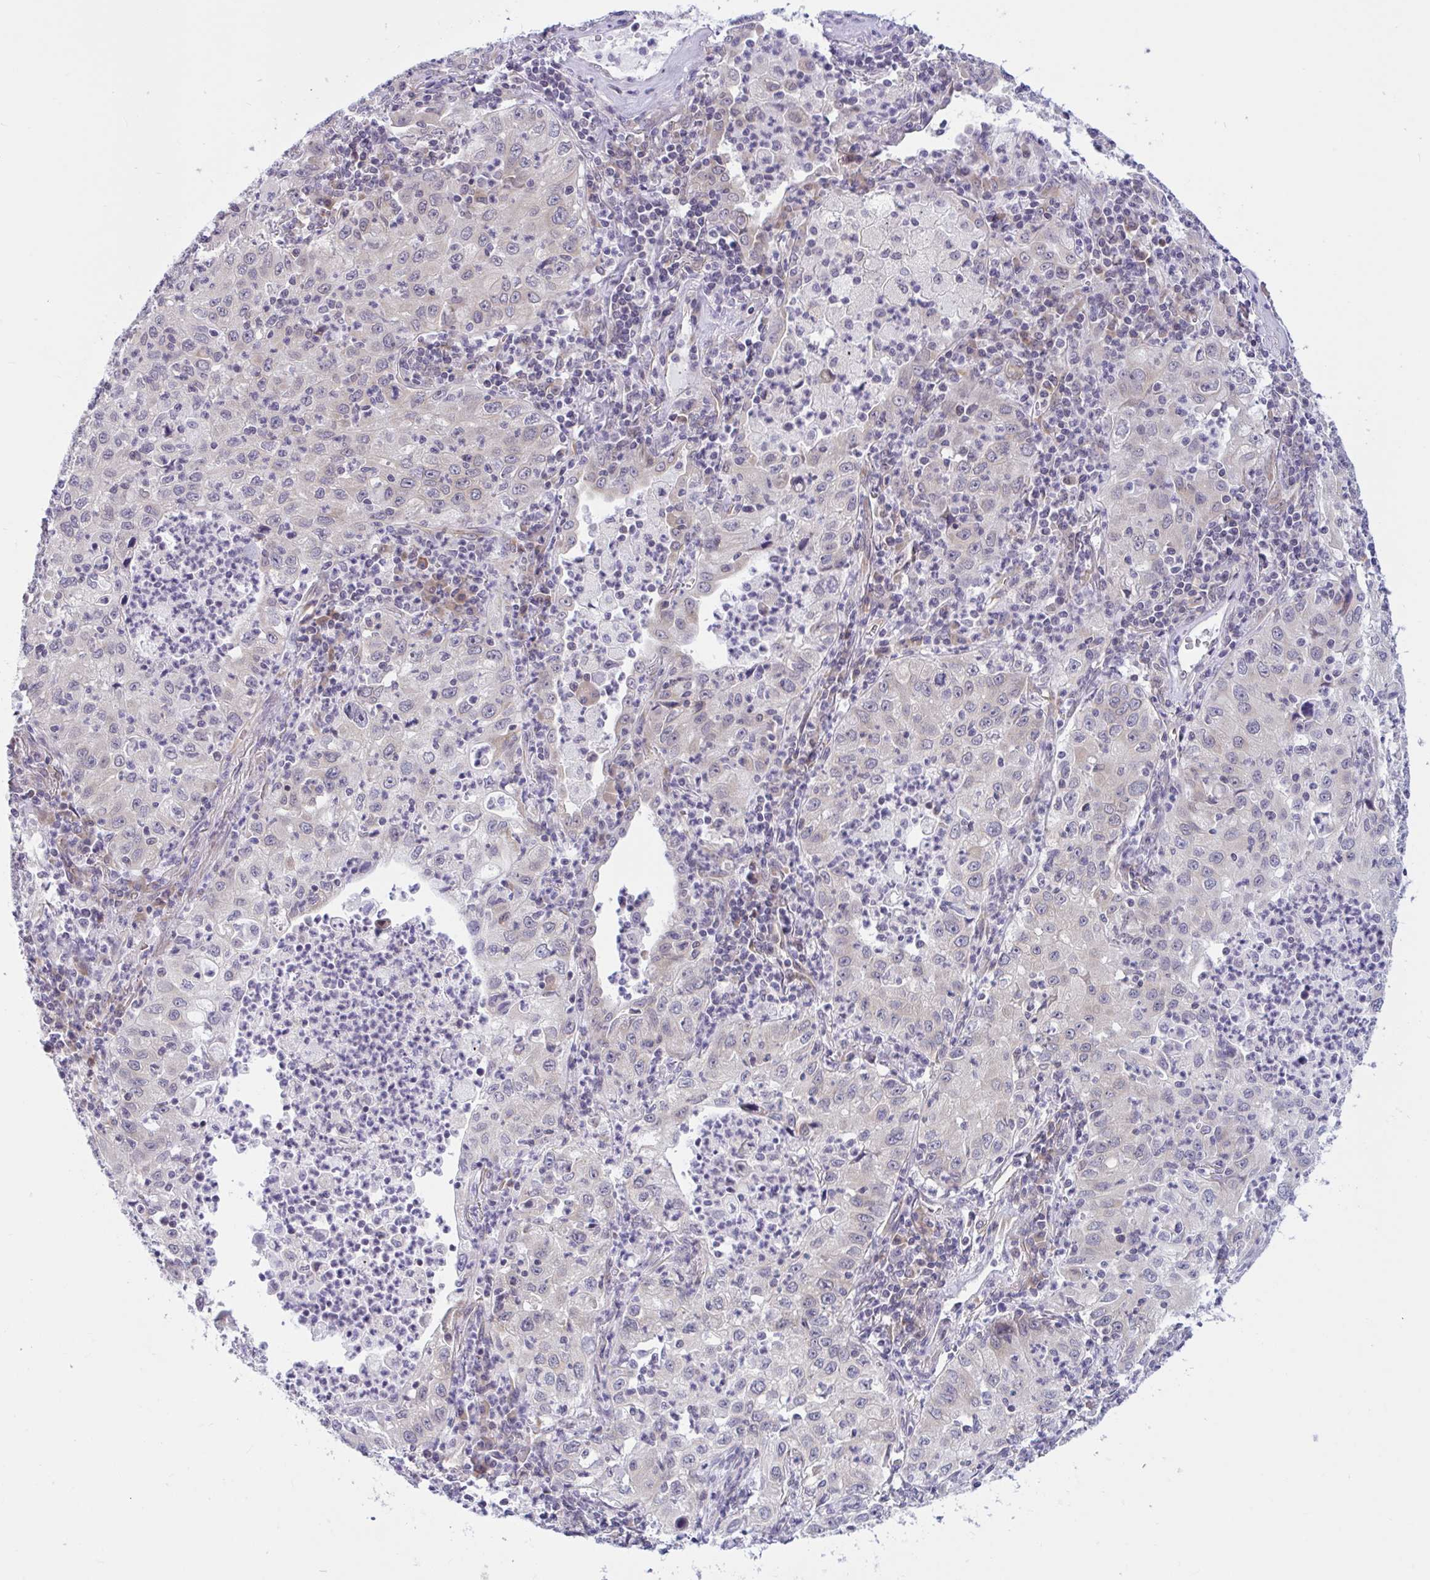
{"staining": {"intensity": "weak", "quantity": "<25%", "location": "cytoplasmic/membranous"}, "tissue": "lung cancer", "cell_type": "Tumor cells", "image_type": "cancer", "snomed": [{"axis": "morphology", "description": "Squamous cell carcinoma, NOS"}, {"axis": "topography", "description": "Lung"}], "caption": "An immunohistochemistry (IHC) histopathology image of lung cancer (squamous cell carcinoma) is shown. There is no staining in tumor cells of lung cancer (squamous cell carcinoma).", "gene": "CAMLG", "patient": {"sex": "male", "age": 71}}